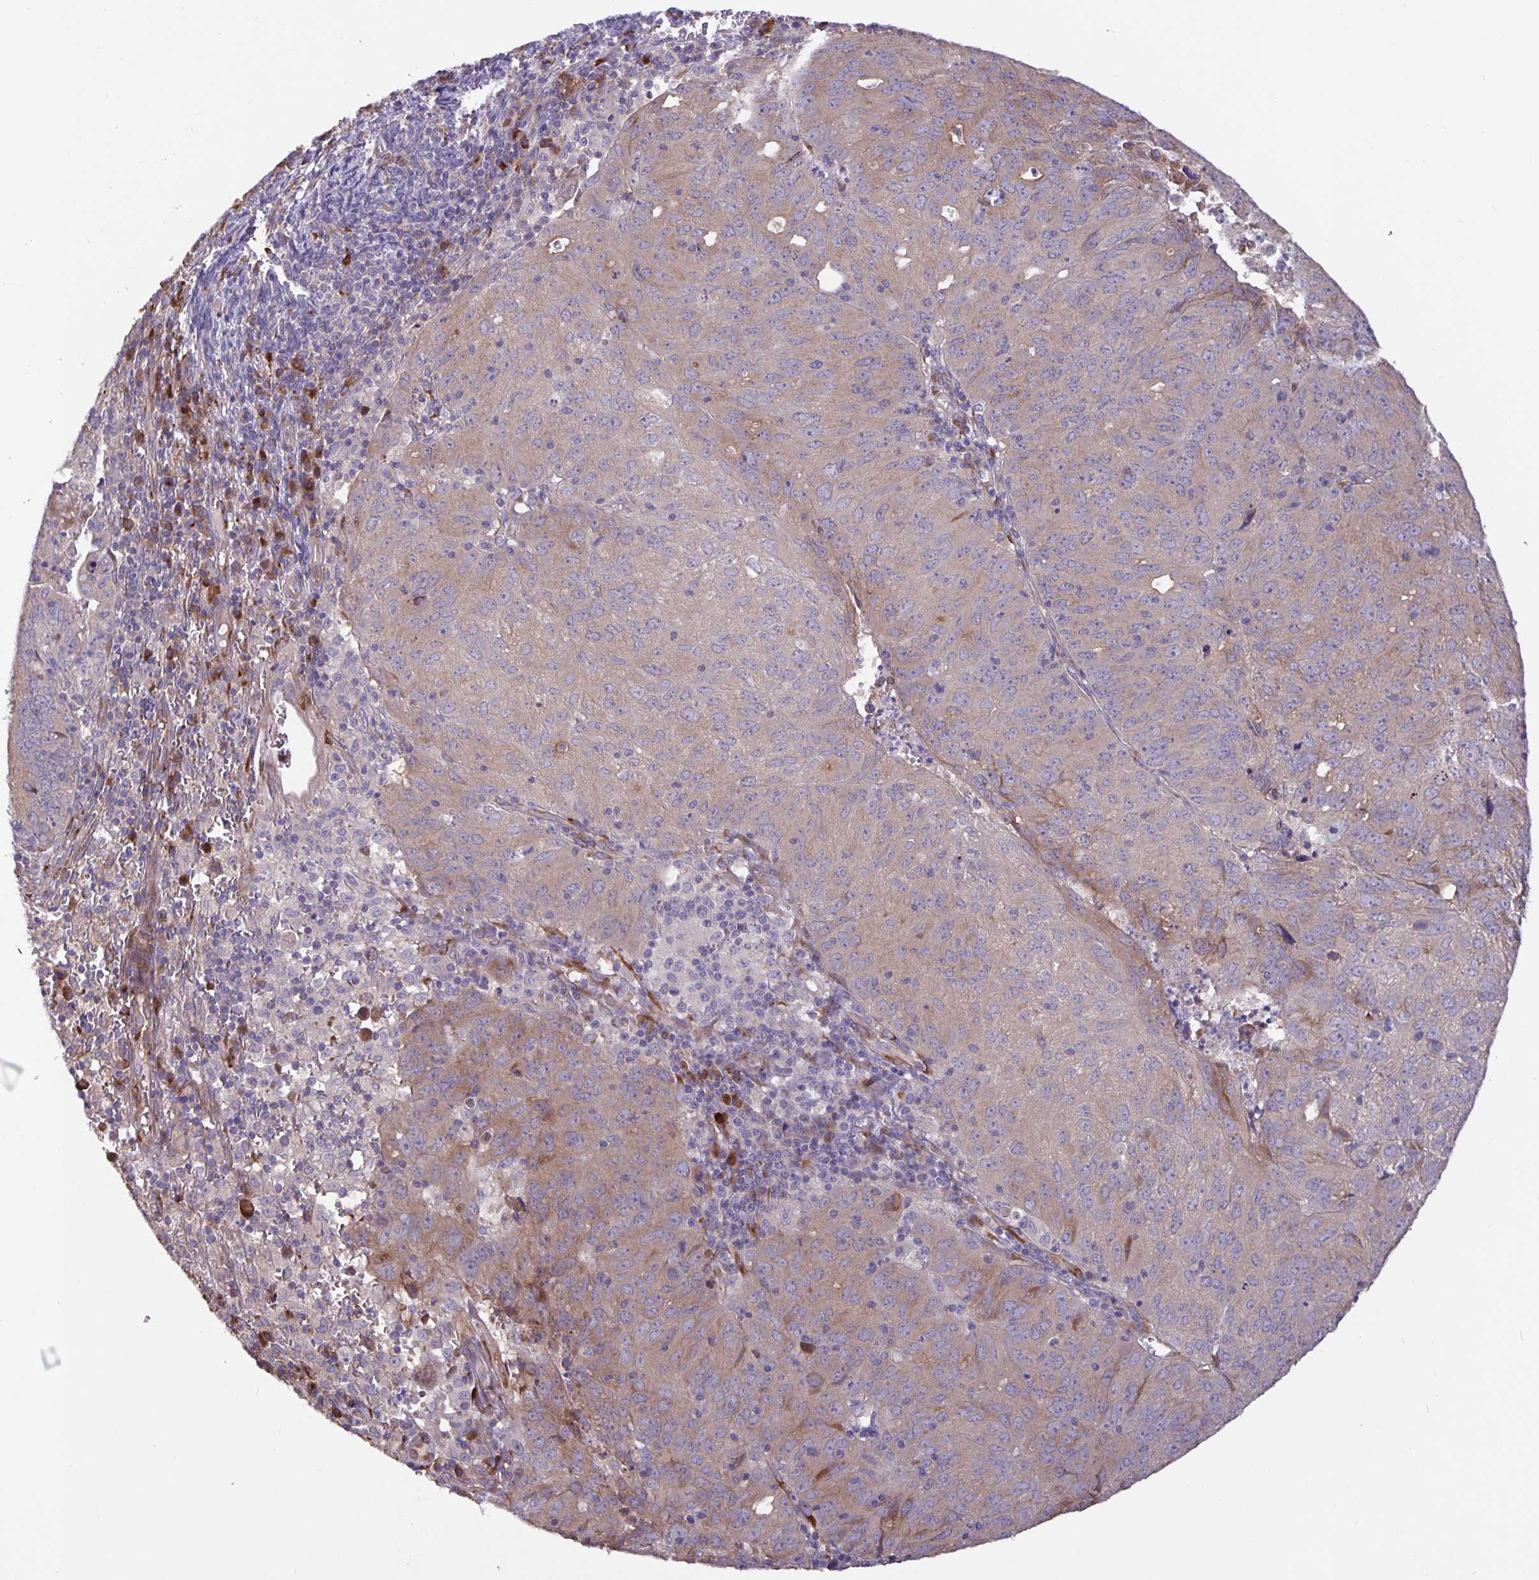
{"staining": {"intensity": "weak", "quantity": ">75%", "location": "cytoplasmic/membranous"}, "tissue": "cervical cancer", "cell_type": "Tumor cells", "image_type": "cancer", "snomed": [{"axis": "morphology", "description": "Adenocarcinoma, NOS"}, {"axis": "topography", "description": "Cervix"}], "caption": "Immunohistochemical staining of human cervical cancer exhibits low levels of weak cytoplasmic/membranous protein expression in about >75% of tumor cells. The protein is shown in brown color, while the nuclei are stained blue.", "gene": "EML6", "patient": {"sex": "female", "age": 56}}